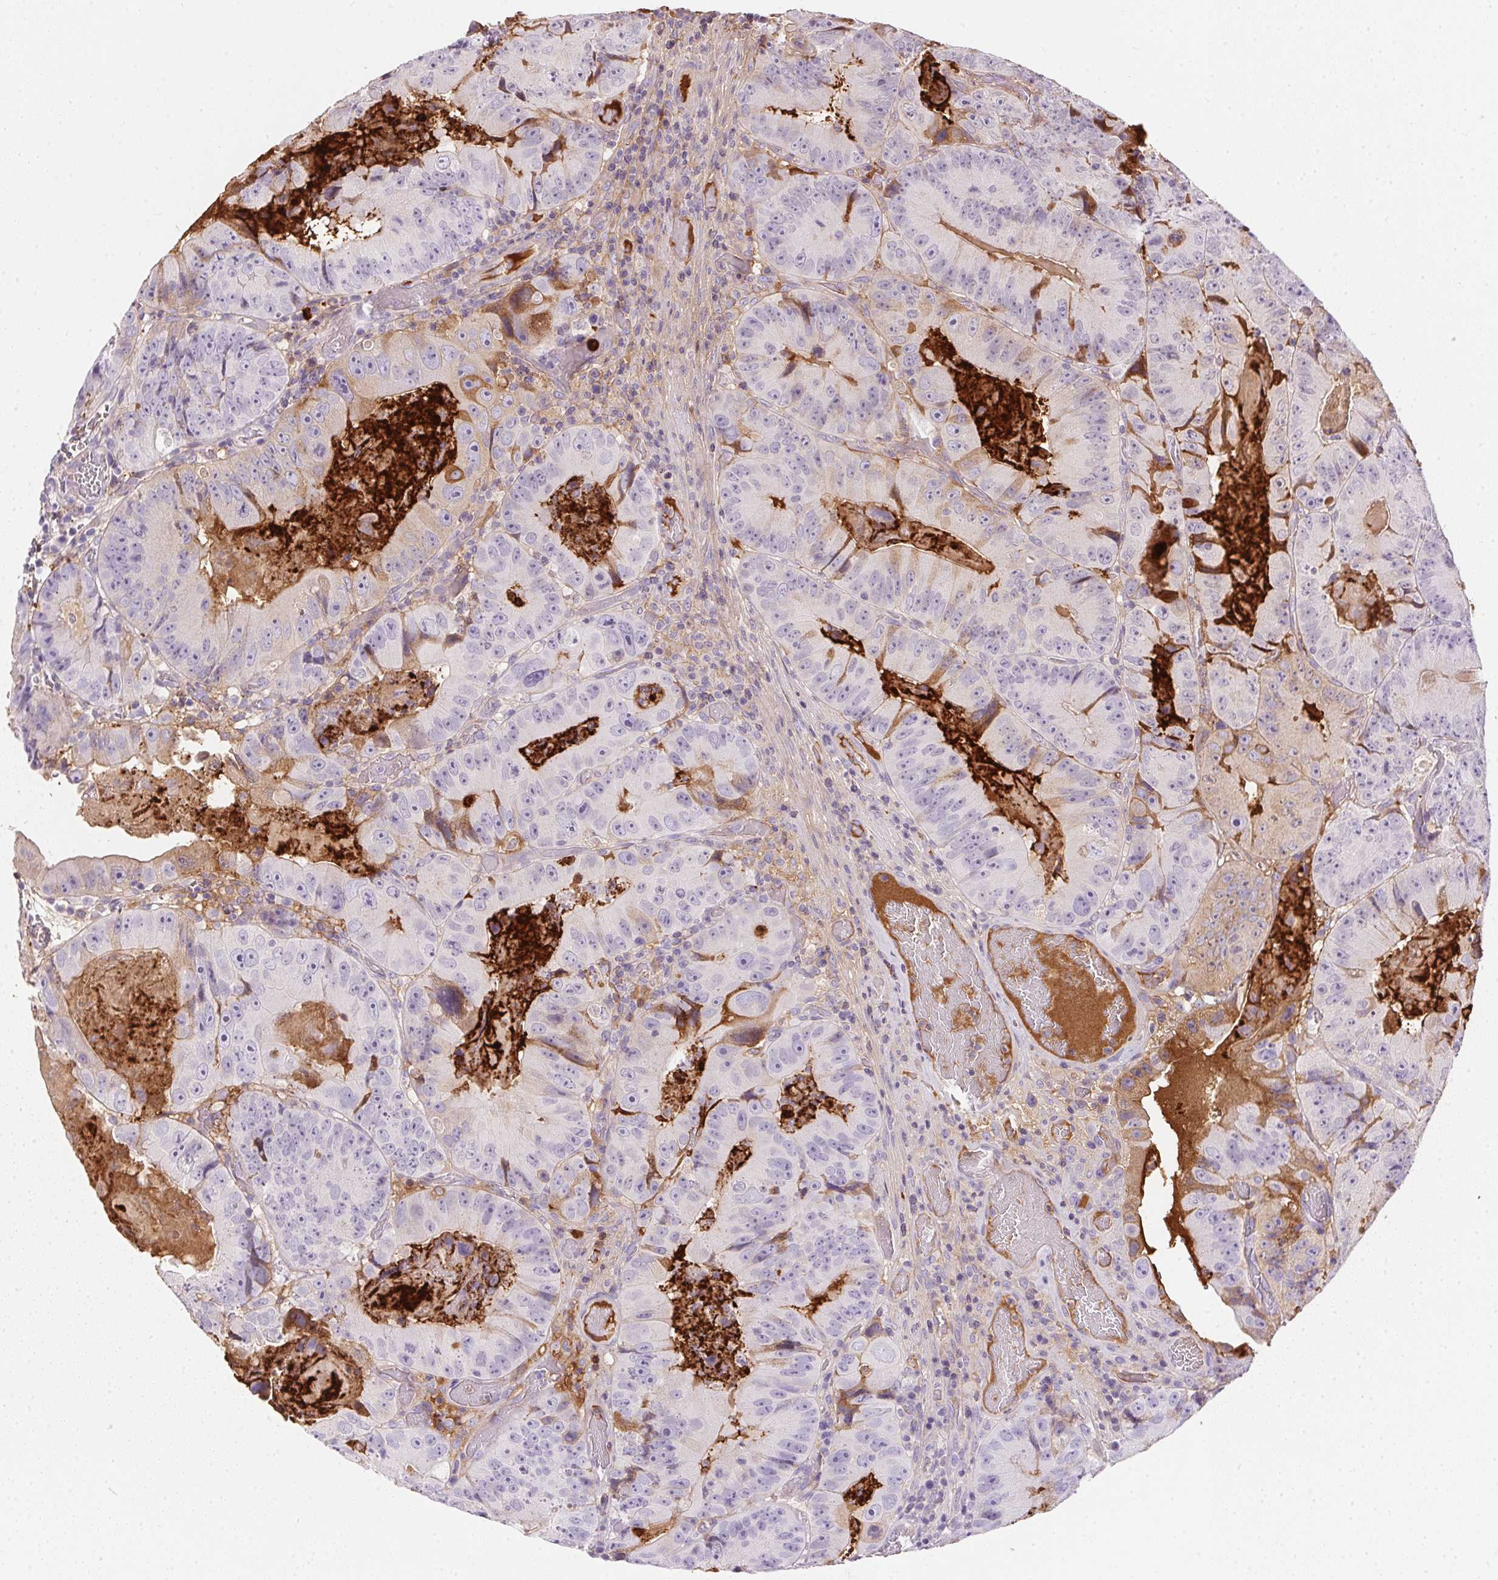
{"staining": {"intensity": "weak", "quantity": "<25%", "location": "cytoplasmic/membranous"}, "tissue": "colorectal cancer", "cell_type": "Tumor cells", "image_type": "cancer", "snomed": [{"axis": "morphology", "description": "Adenocarcinoma, NOS"}, {"axis": "topography", "description": "Colon"}], "caption": "Tumor cells show no significant positivity in adenocarcinoma (colorectal).", "gene": "ORM1", "patient": {"sex": "female", "age": 86}}